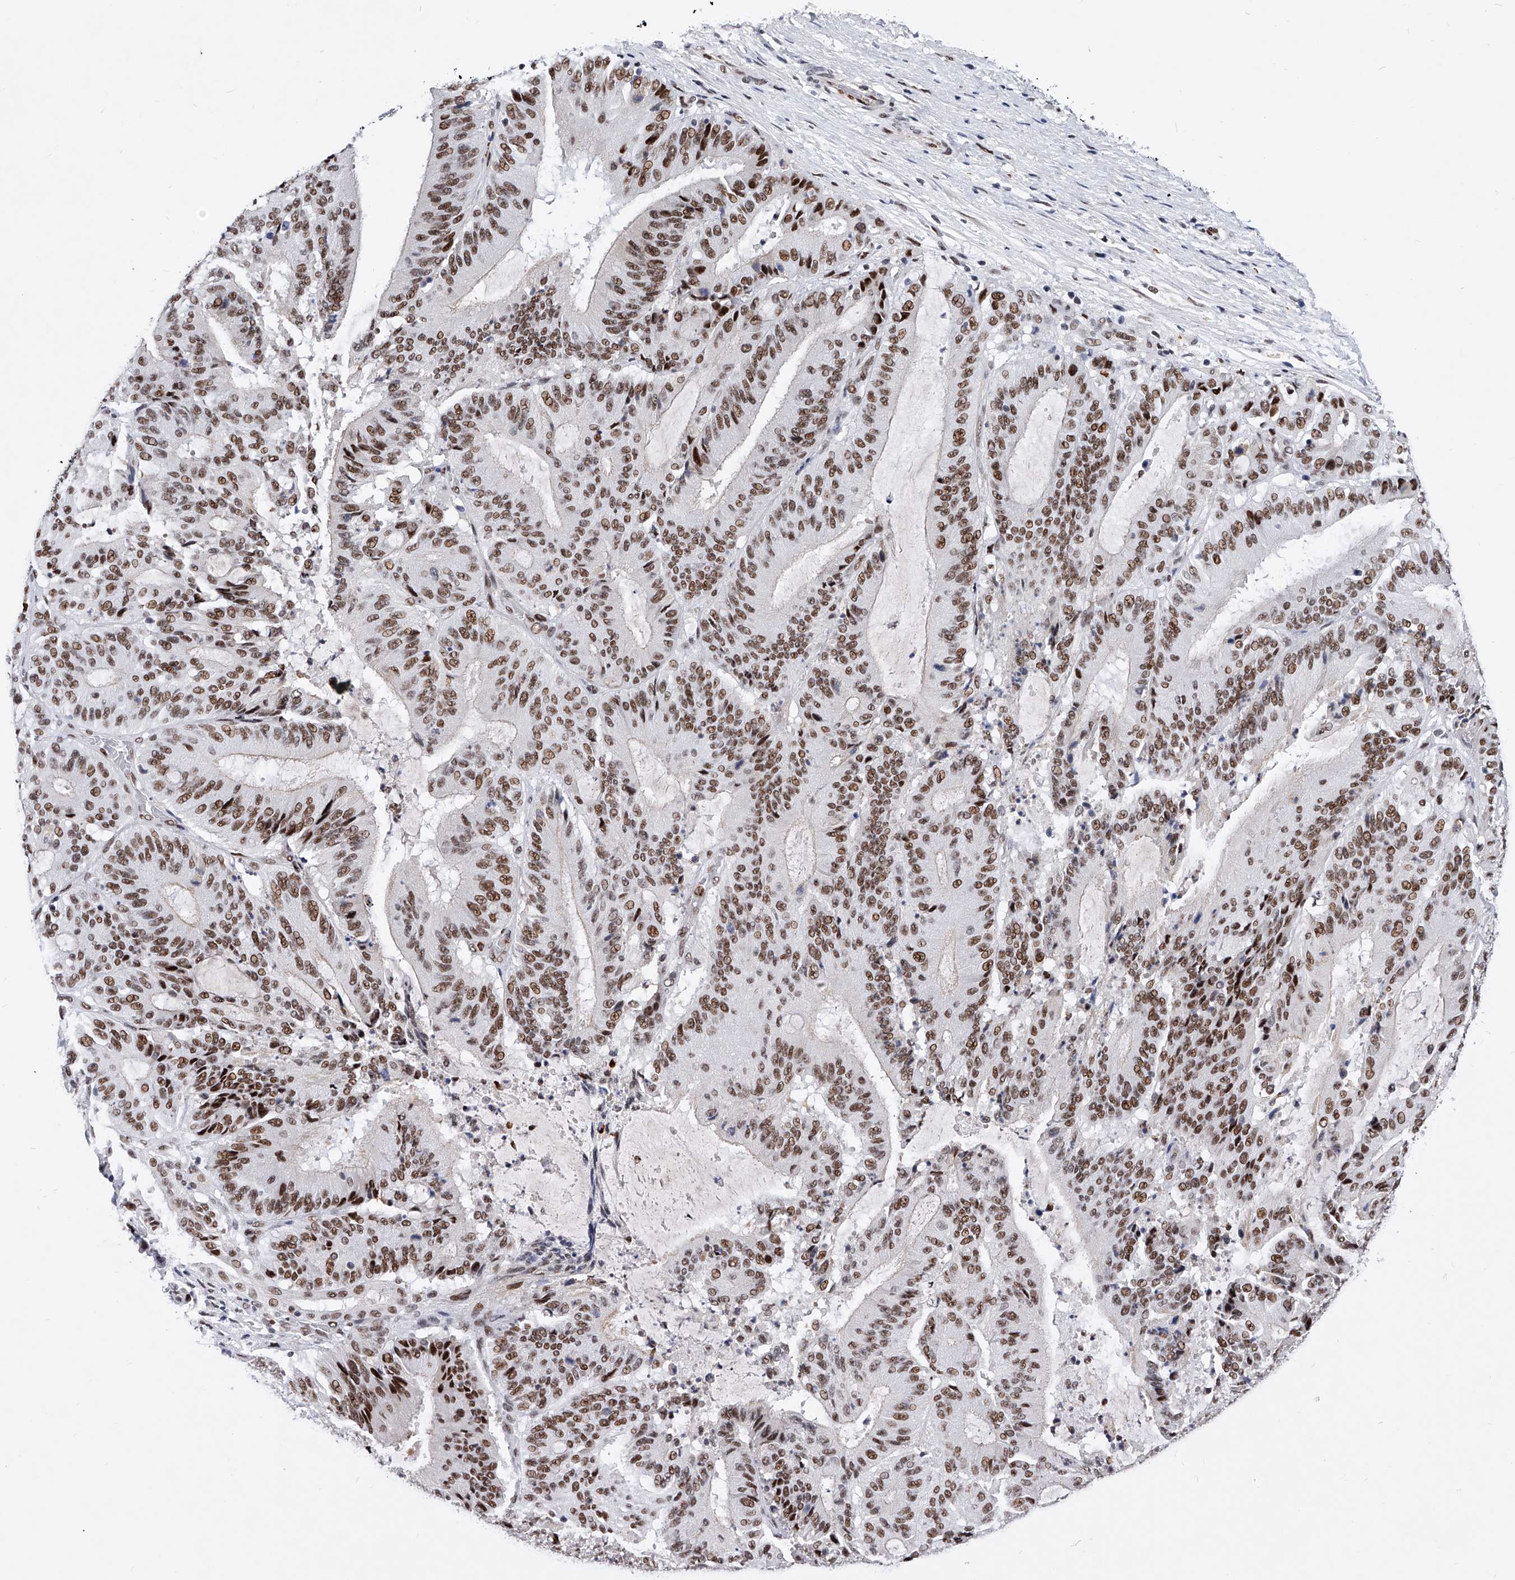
{"staining": {"intensity": "strong", "quantity": ">75%", "location": "nuclear"}, "tissue": "liver cancer", "cell_type": "Tumor cells", "image_type": "cancer", "snomed": [{"axis": "morphology", "description": "Normal tissue, NOS"}, {"axis": "morphology", "description": "Cholangiocarcinoma"}, {"axis": "topography", "description": "Liver"}, {"axis": "topography", "description": "Peripheral nerve tissue"}], "caption": "Cholangiocarcinoma (liver) stained with IHC demonstrates strong nuclear positivity in approximately >75% of tumor cells.", "gene": "TESK2", "patient": {"sex": "female", "age": 73}}